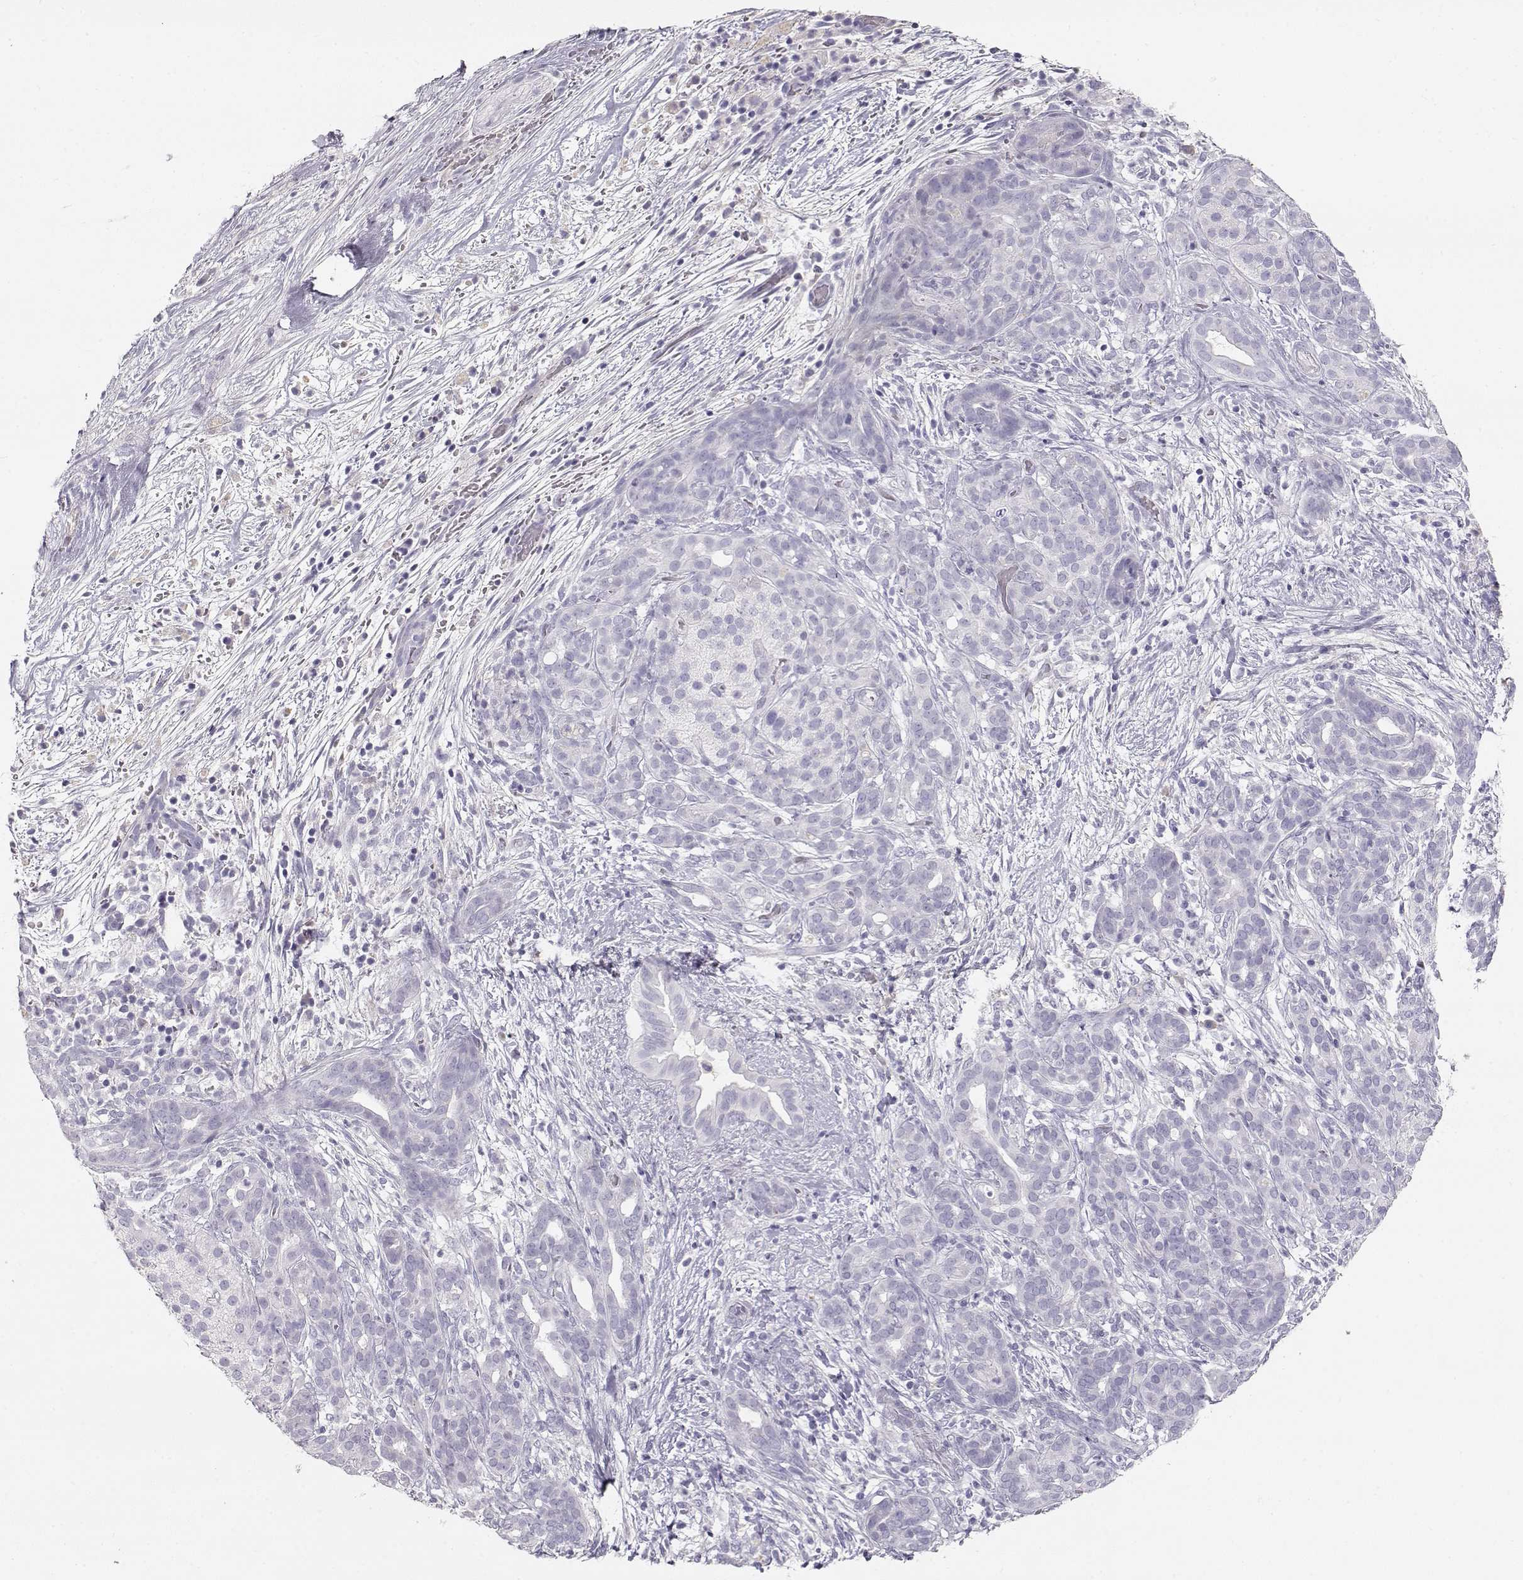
{"staining": {"intensity": "negative", "quantity": "none", "location": "none"}, "tissue": "pancreatic cancer", "cell_type": "Tumor cells", "image_type": "cancer", "snomed": [{"axis": "morphology", "description": "Adenocarcinoma, NOS"}, {"axis": "topography", "description": "Pancreas"}], "caption": "Immunohistochemical staining of human pancreatic cancer reveals no significant positivity in tumor cells.", "gene": "SLCO6A1", "patient": {"sex": "male", "age": 44}}